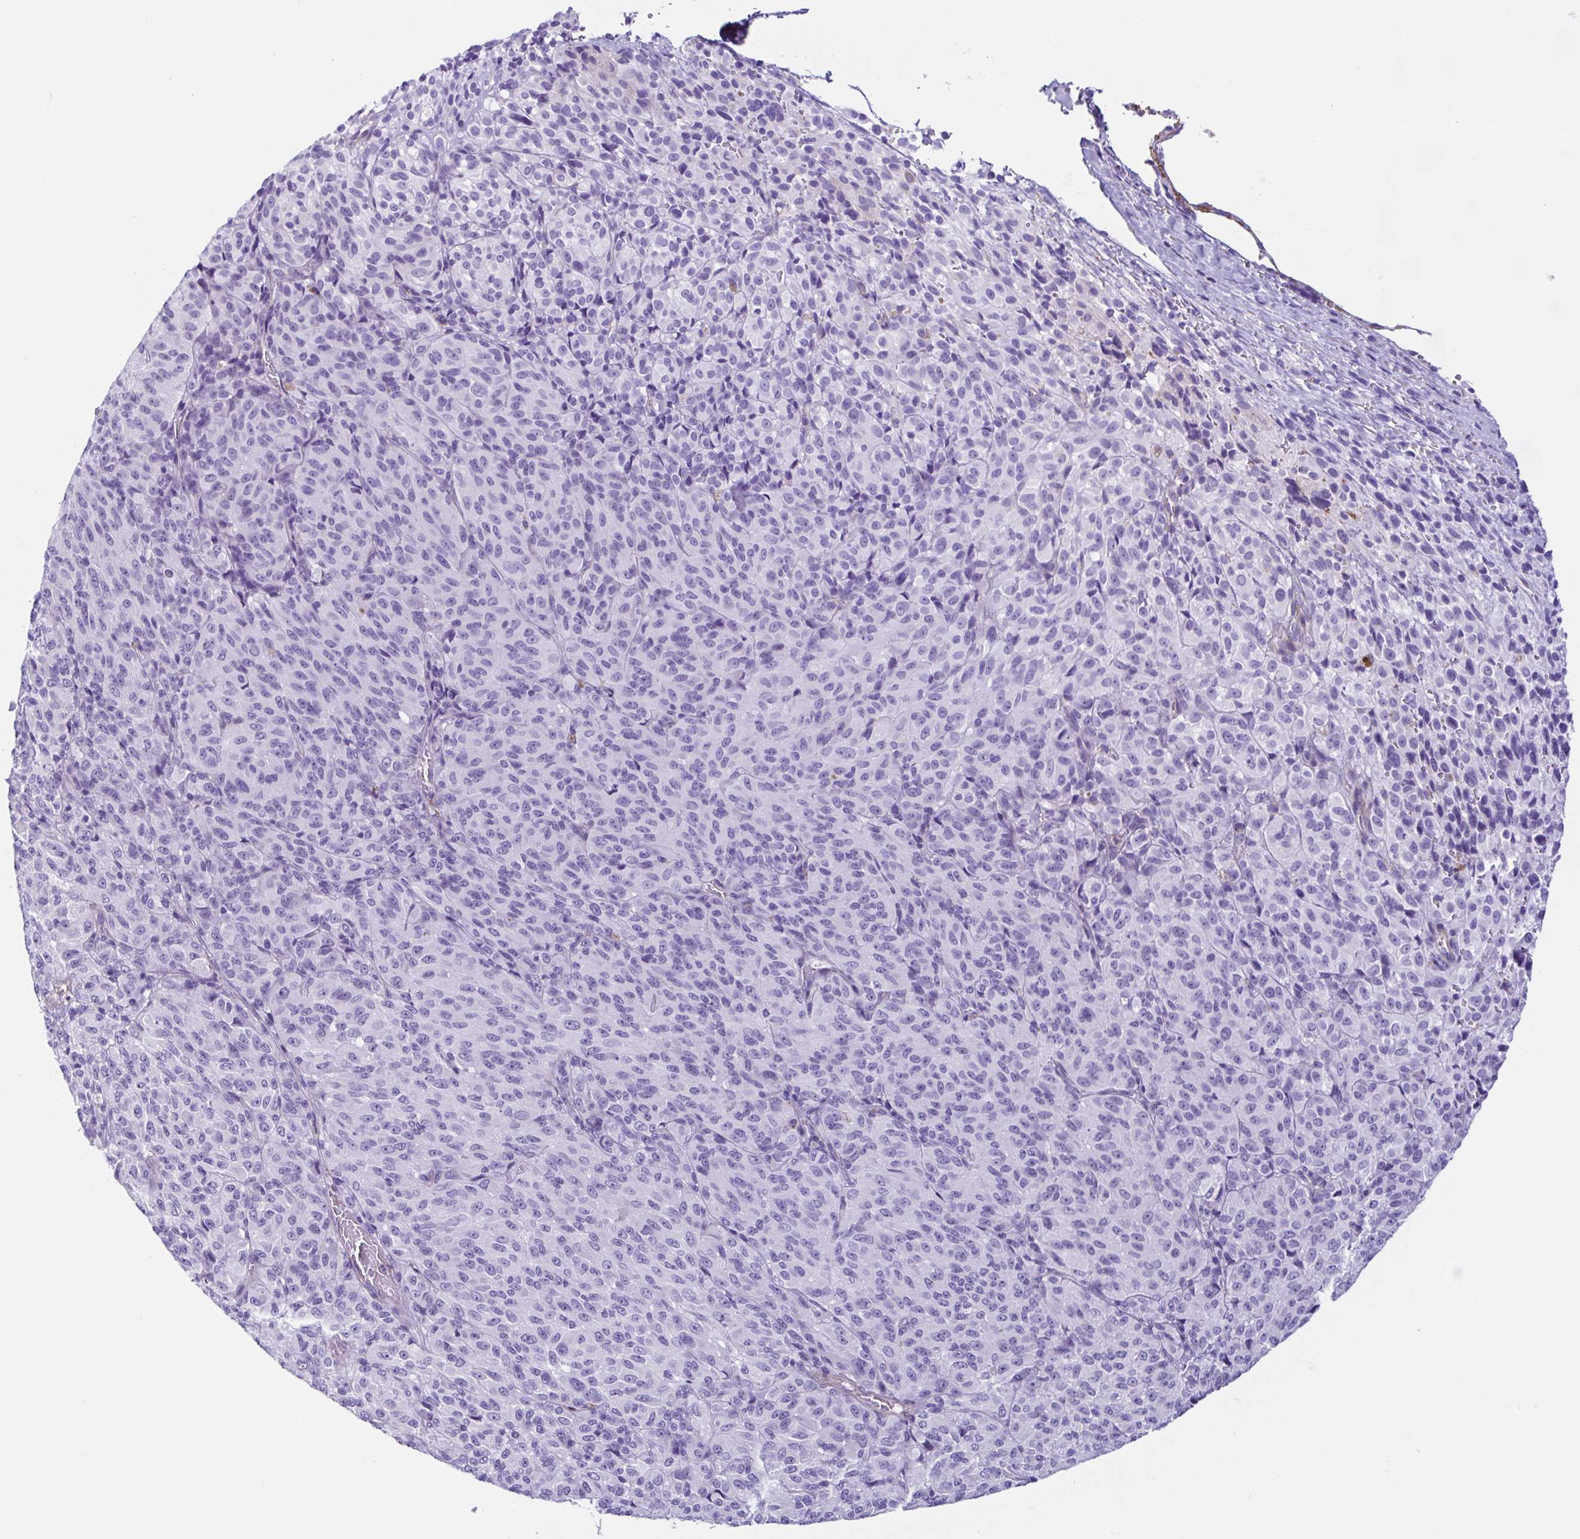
{"staining": {"intensity": "negative", "quantity": "none", "location": "none"}, "tissue": "melanoma", "cell_type": "Tumor cells", "image_type": "cancer", "snomed": [{"axis": "morphology", "description": "Malignant melanoma, Metastatic site"}, {"axis": "topography", "description": "Brain"}], "caption": "A micrograph of human melanoma is negative for staining in tumor cells.", "gene": "CYP11B1", "patient": {"sex": "female", "age": 56}}